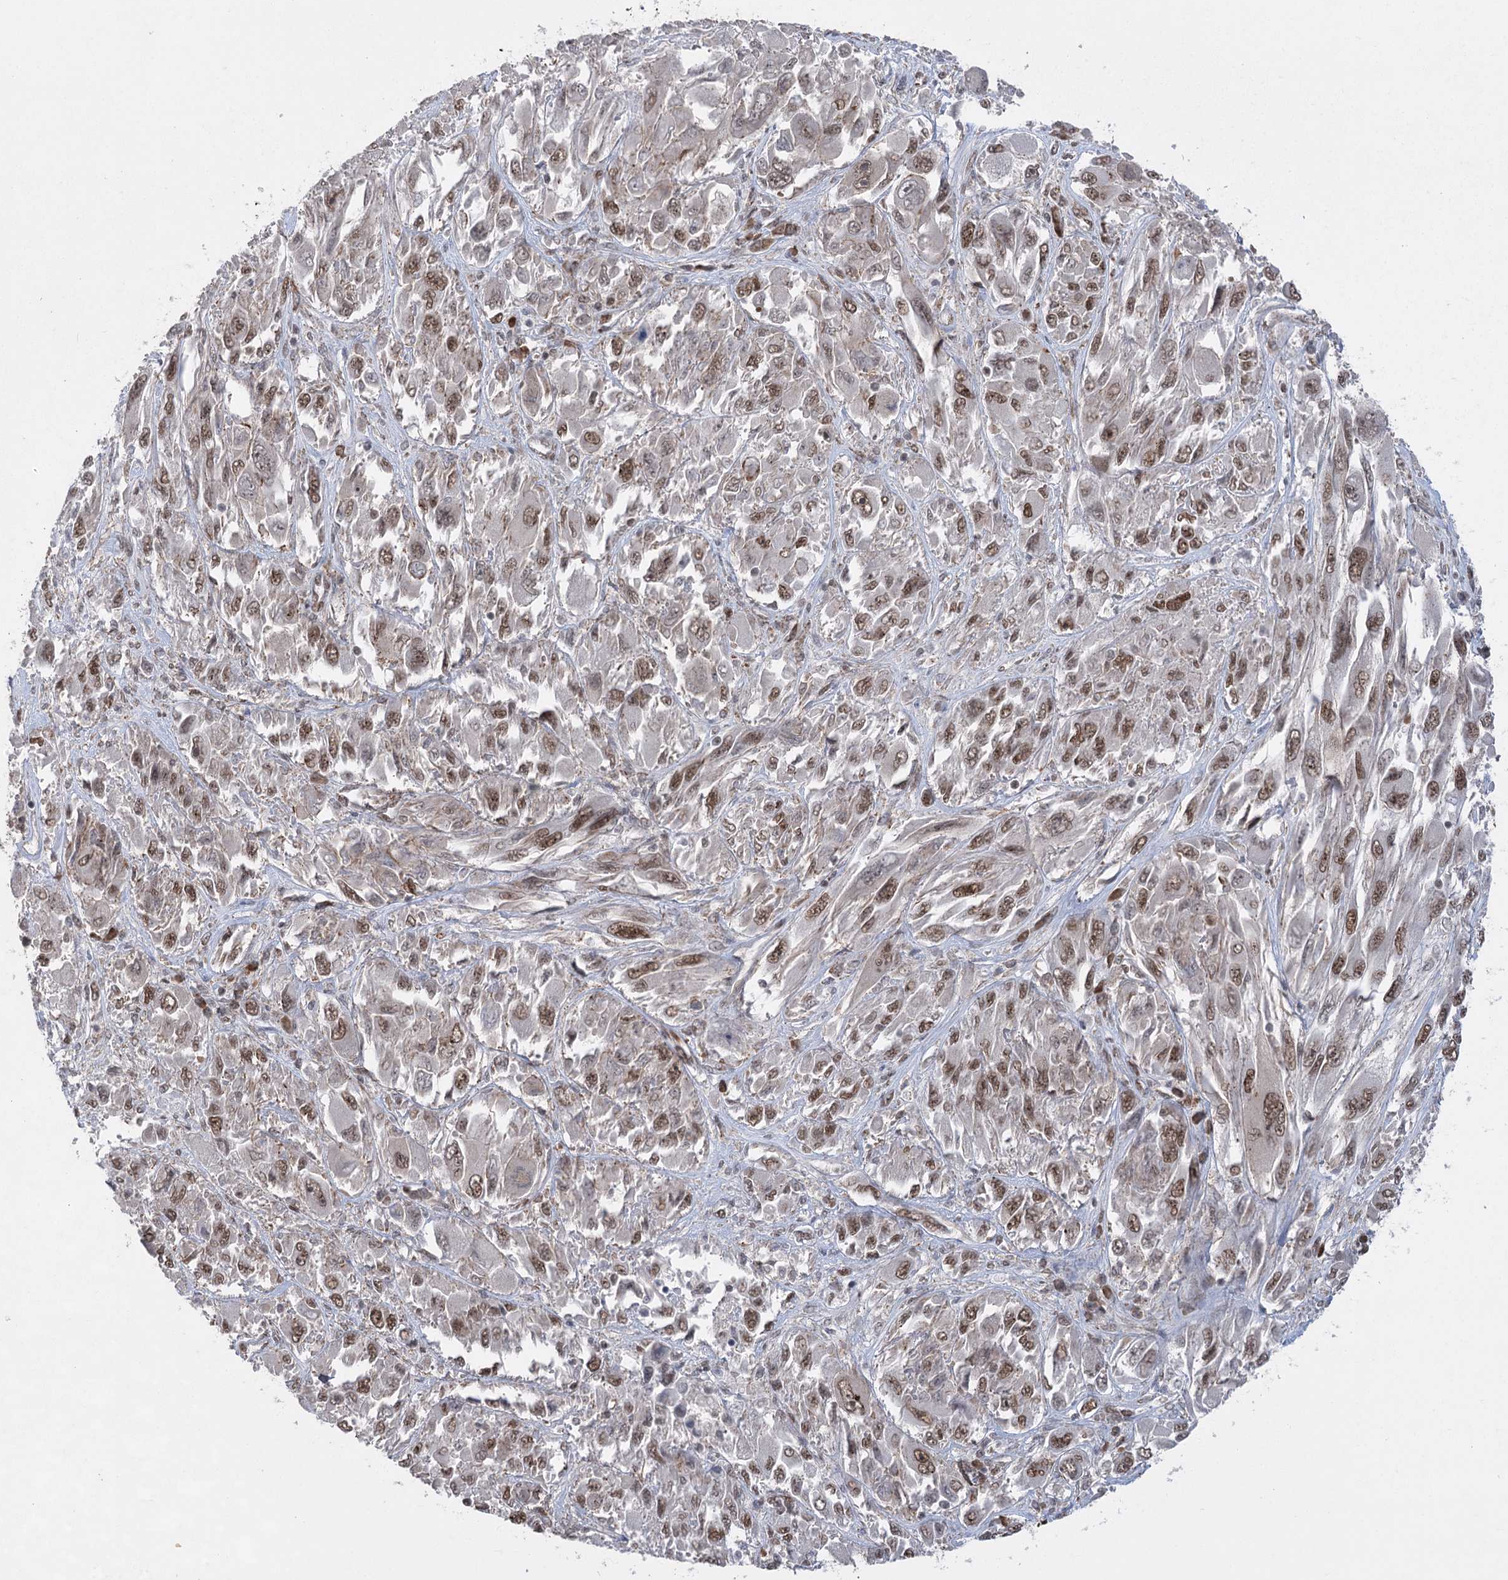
{"staining": {"intensity": "moderate", "quantity": ">75%", "location": "nuclear"}, "tissue": "melanoma", "cell_type": "Tumor cells", "image_type": "cancer", "snomed": [{"axis": "morphology", "description": "Malignant melanoma, NOS"}, {"axis": "topography", "description": "Skin"}], "caption": "Protein analysis of melanoma tissue reveals moderate nuclear expression in about >75% of tumor cells.", "gene": "ZCCHC8", "patient": {"sex": "female", "age": 91}}